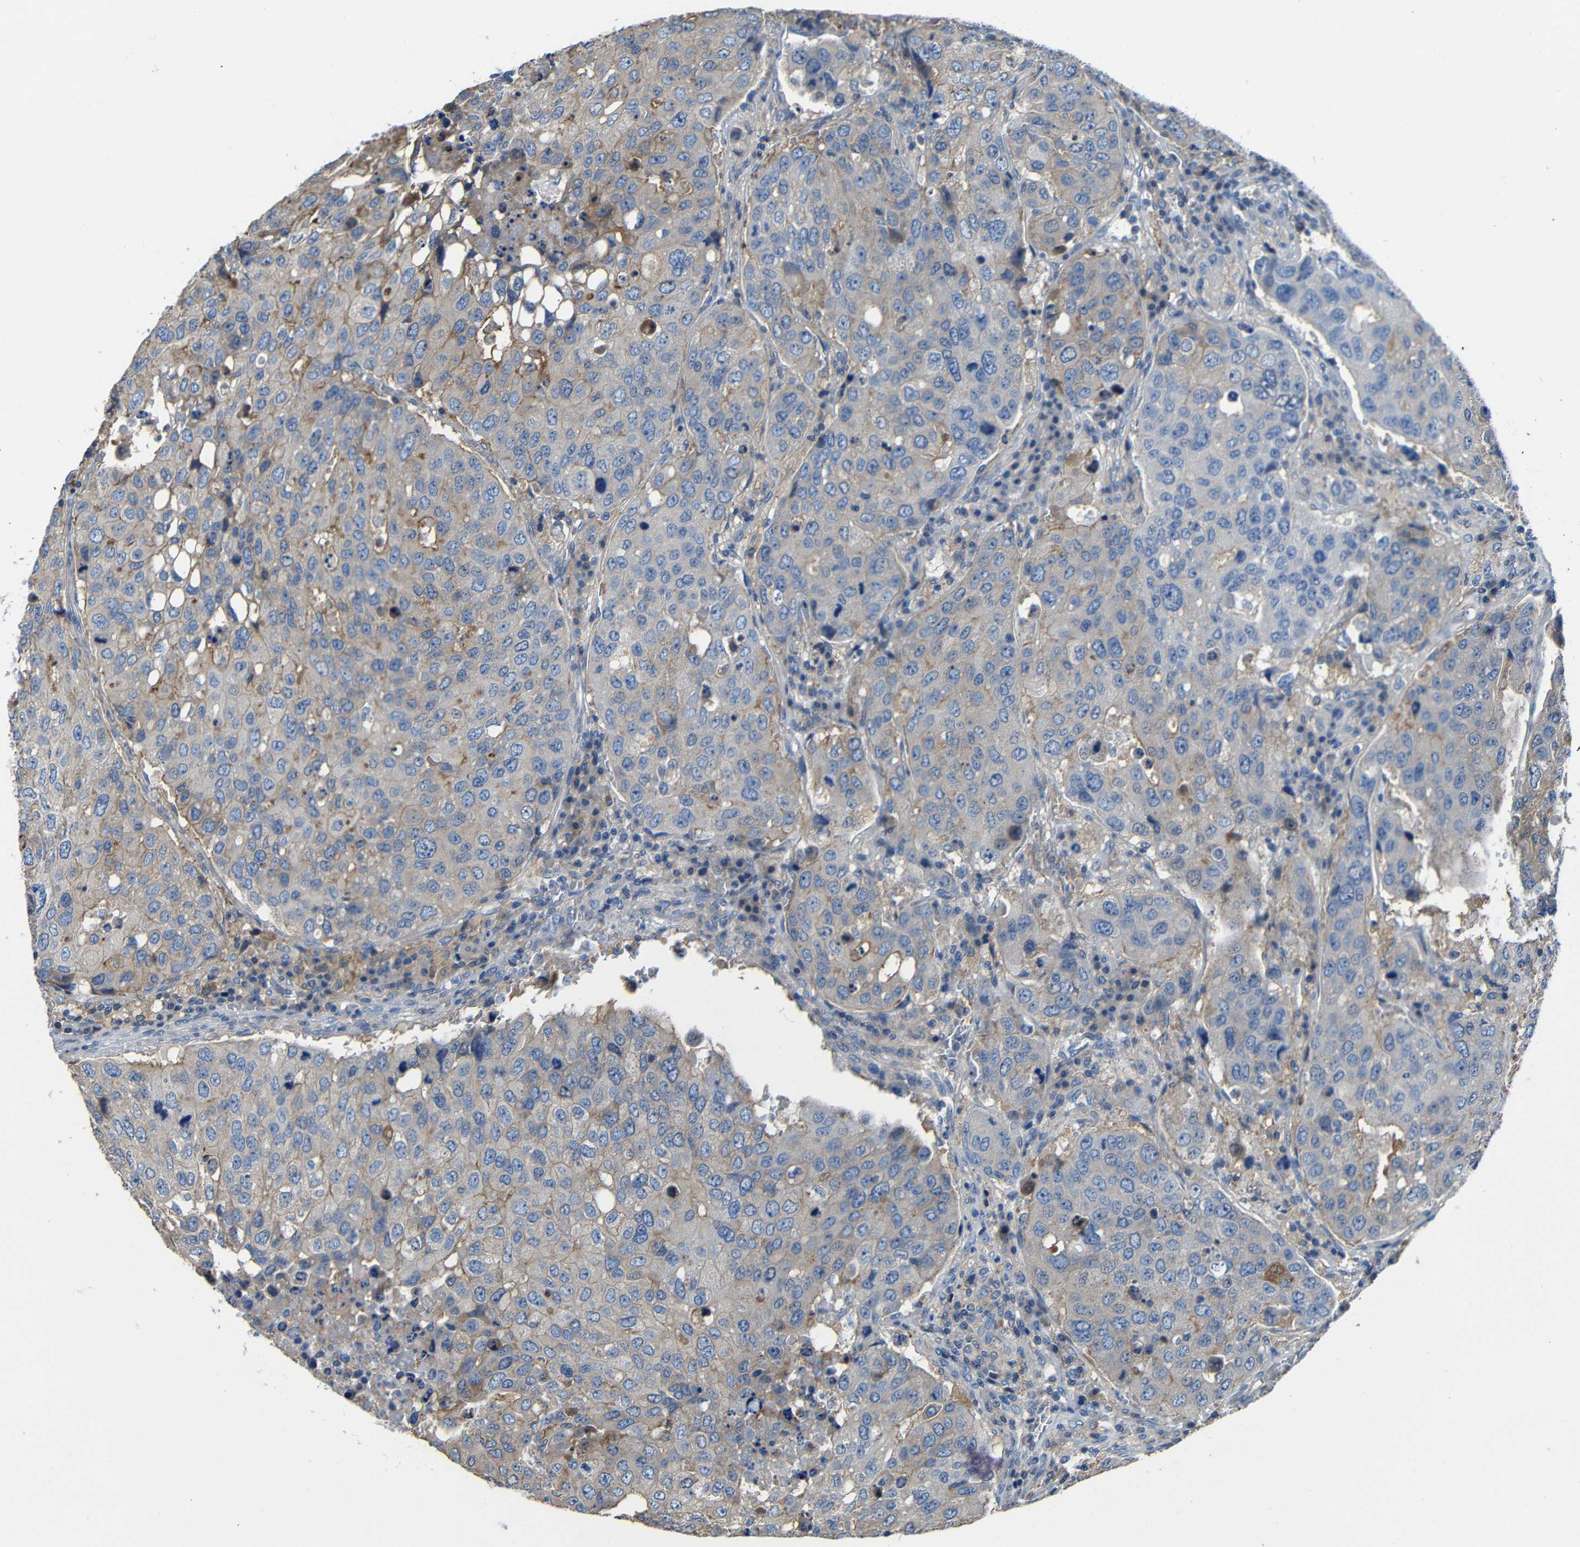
{"staining": {"intensity": "moderate", "quantity": "25%-75%", "location": "cytoplasmic/membranous"}, "tissue": "urothelial cancer", "cell_type": "Tumor cells", "image_type": "cancer", "snomed": [{"axis": "morphology", "description": "Urothelial carcinoma, High grade"}, {"axis": "topography", "description": "Lymph node"}, {"axis": "topography", "description": "Urinary bladder"}], "caption": "Tumor cells demonstrate medium levels of moderate cytoplasmic/membranous expression in about 25%-75% of cells in urothelial cancer. Ihc stains the protein in brown and the nuclei are stained blue.", "gene": "GDI1", "patient": {"sex": "male", "age": 51}}